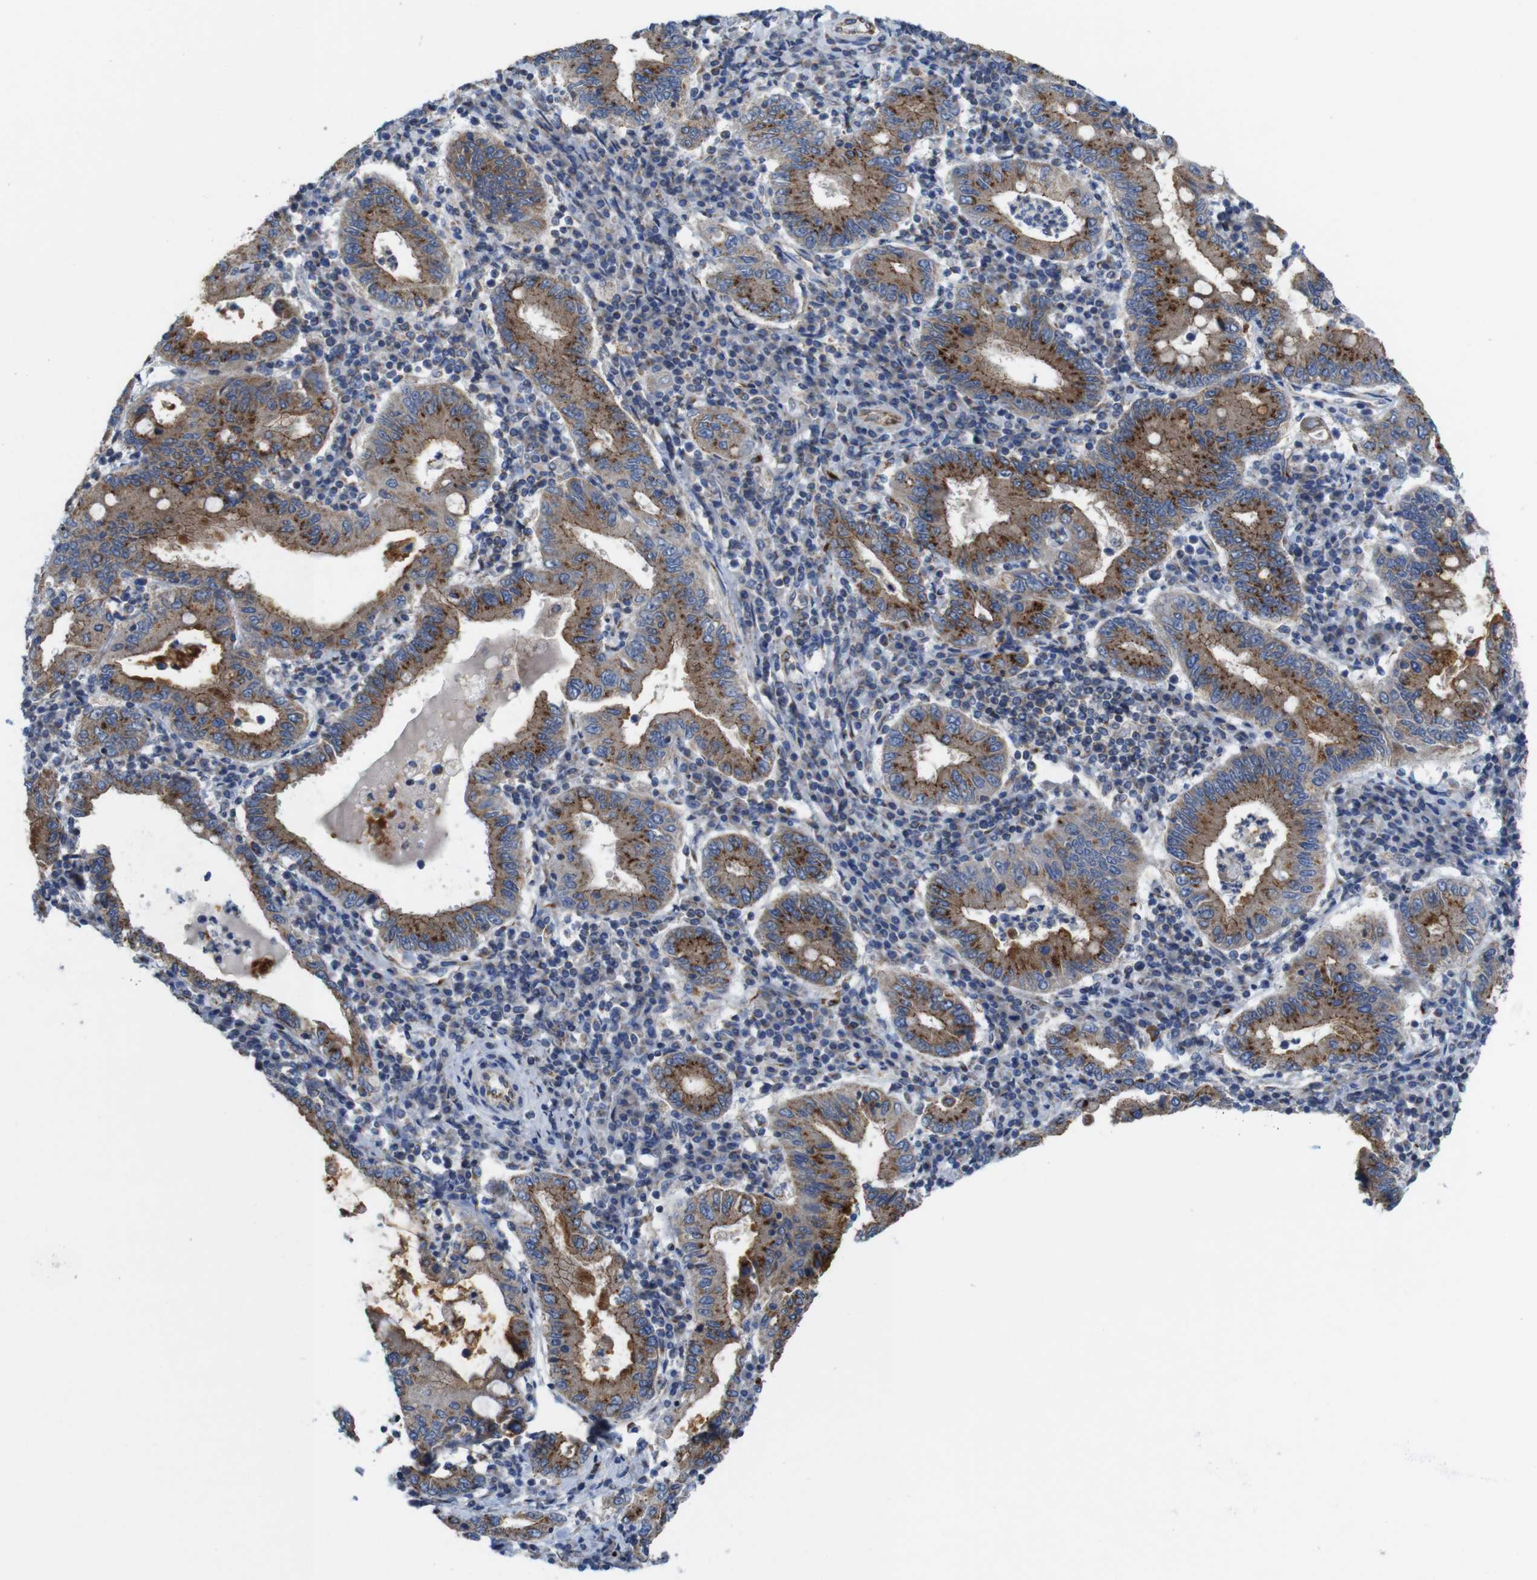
{"staining": {"intensity": "moderate", "quantity": ">75%", "location": "cytoplasmic/membranous"}, "tissue": "stomach cancer", "cell_type": "Tumor cells", "image_type": "cancer", "snomed": [{"axis": "morphology", "description": "Normal tissue, NOS"}, {"axis": "morphology", "description": "Adenocarcinoma, NOS"}, {"axis": "topography", "description": "Esophagus"}, {"axis": "topography", "description": "Stomach, upper"}, {"axis": "topography", "description": "Peripheral nerve tissue"}], "caption": "Stomach adenocarcinoma tissue displays moderate cytoplasmic/membranous positivity in about >75% of tumor cells, visualized by immunohistochemistry.", "gene": "EFCAB14", "patient": {"sex": "male", "age": 62}}